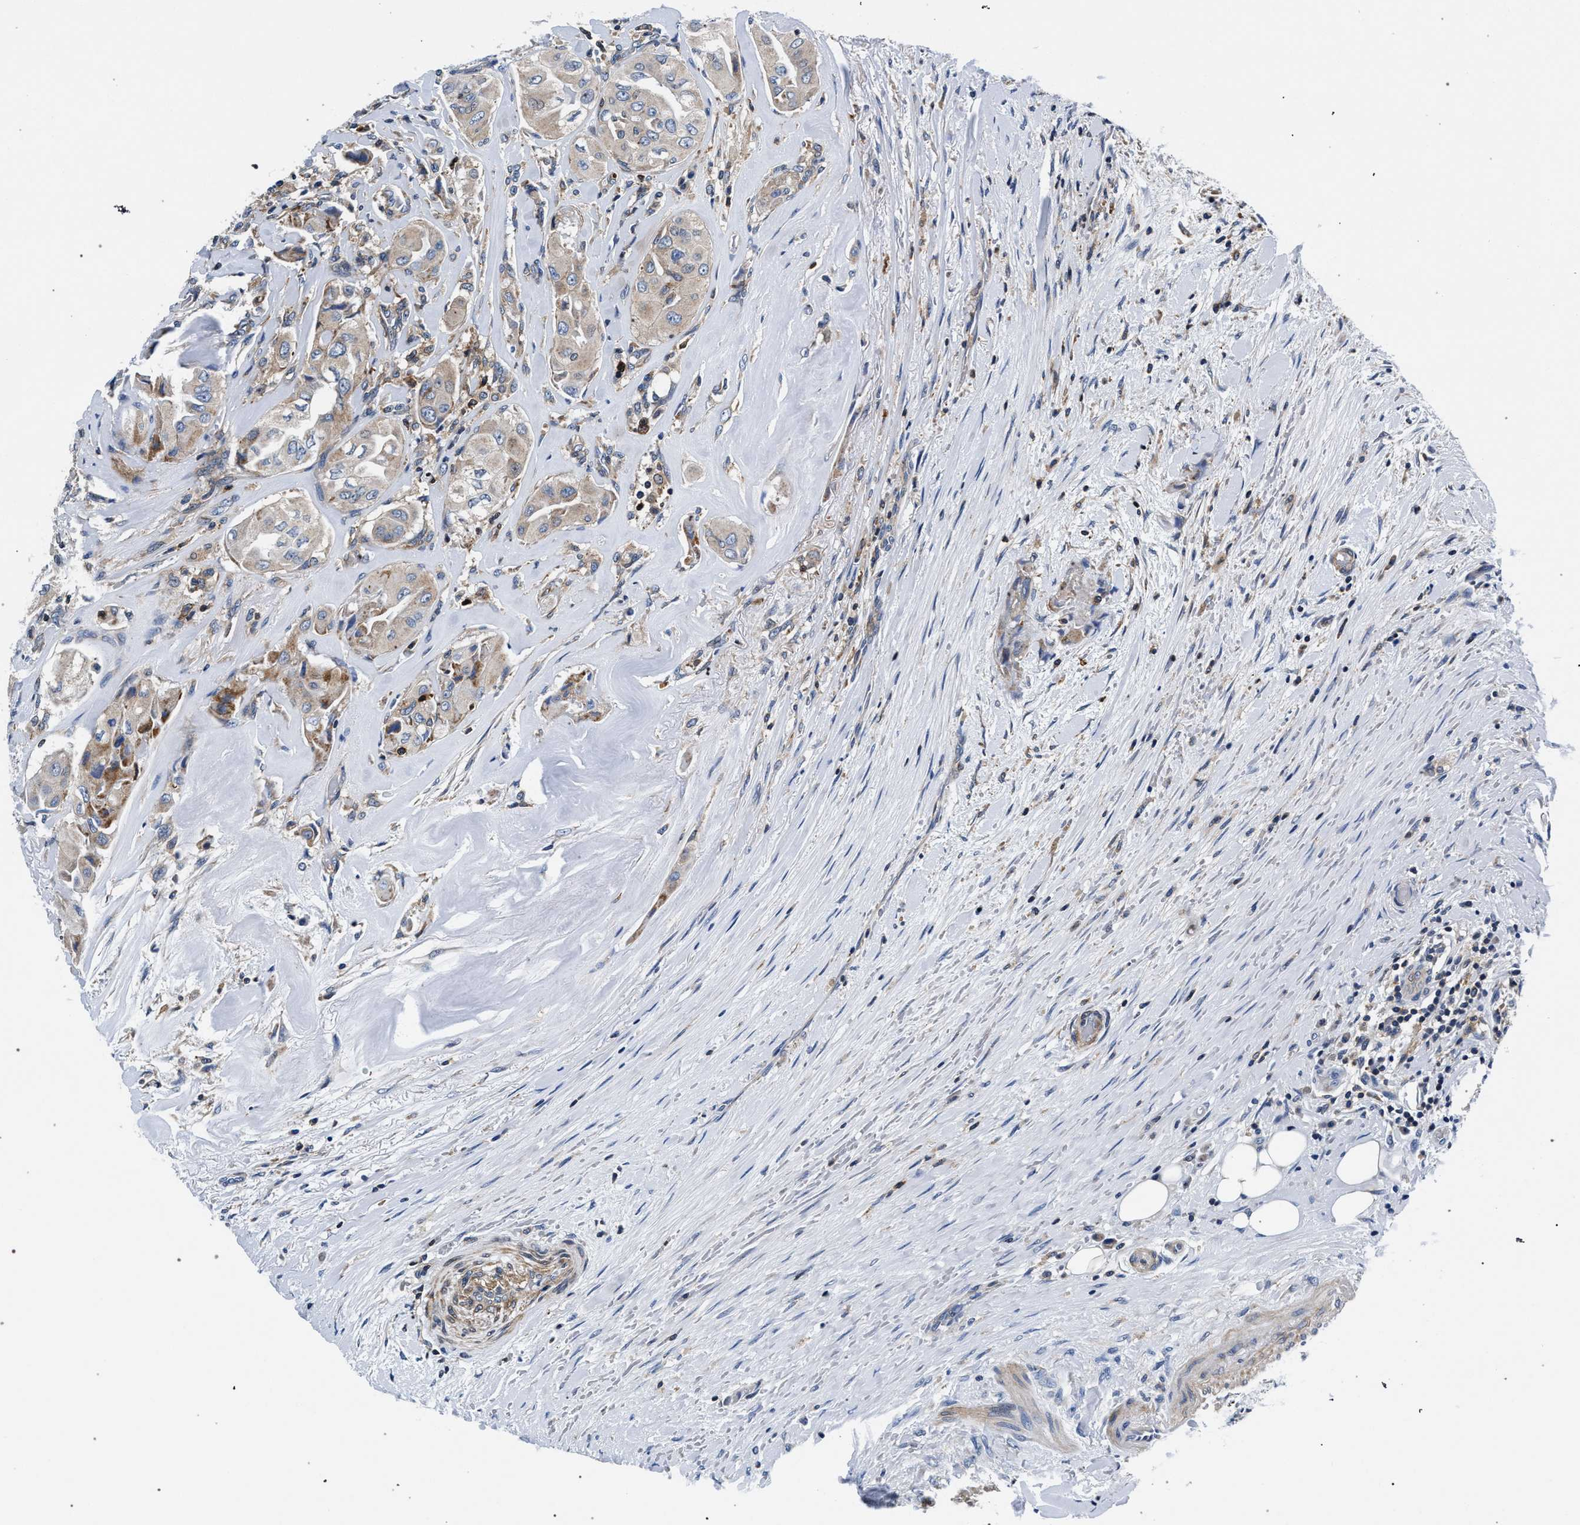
{"staining": {"intensity": "moderate", "quantity": "<25%", "location": "cytoplasmic/membranous"}, "tissue": "thyroid cancer", "cell_type": "Tumor cells", "image_type": "cancer", "snomed": [{"axis": "morphology", "description": "Papillary adenocarcinoma, NOS"}, {"axis": "topography", "description": "Thyroid gland"}], "caption": "The immunohistochemical stain shows moderate cytoplasmic/membranous expression in tumor cells of thyroid cancer (papillary adenocarcinoma) tissue.", "gene": "LASP1", "patient": {"sex": "female", "age": 59}}